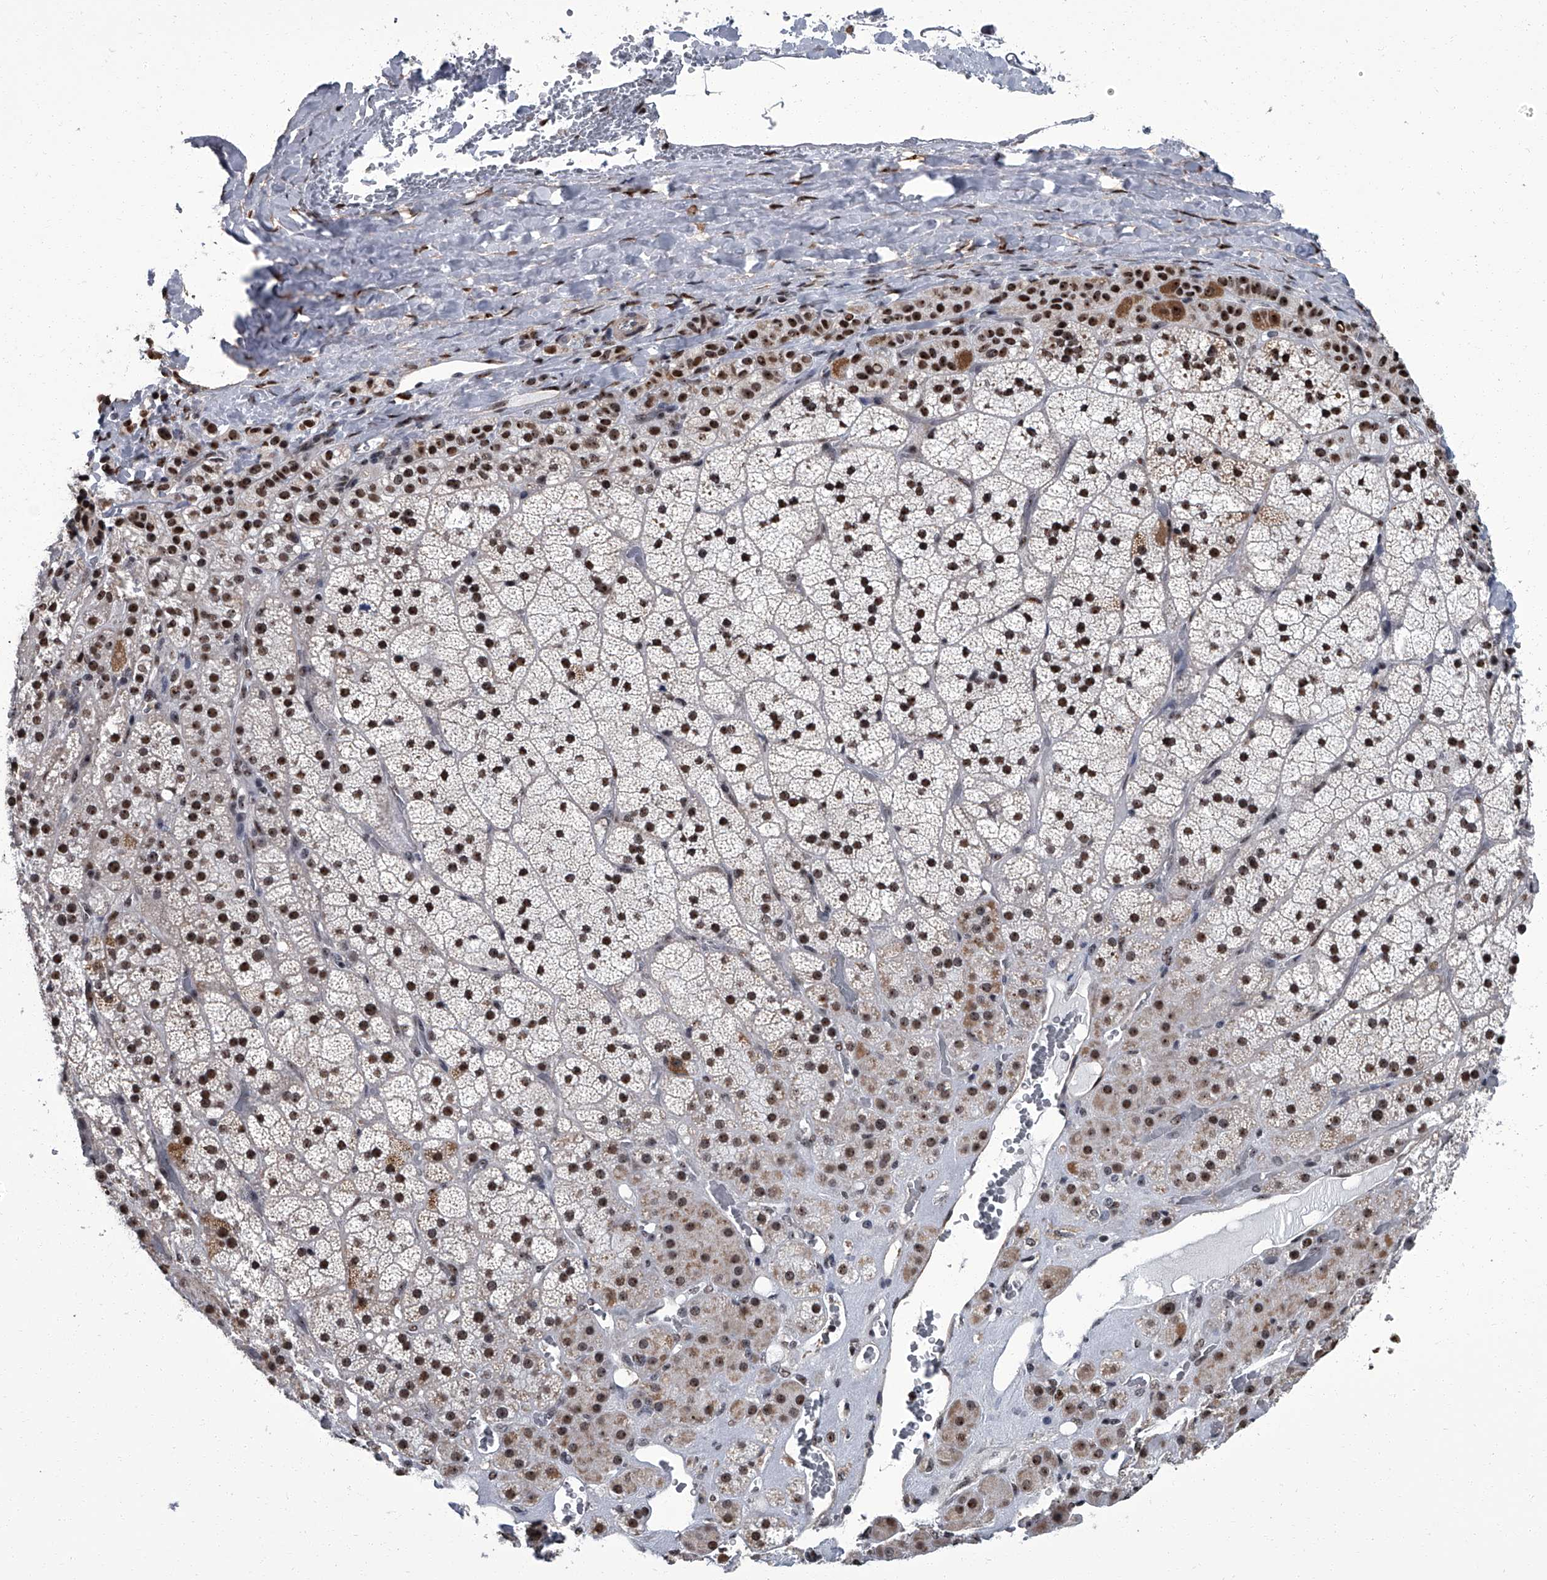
{"staining": {"intensity": "strong", "quantity": ">75%", "location": "nuclear"}, "tissue": "adrenal gland", "cell_type": "Glandular cells", "image_type": "normal", "snomed": [{"axis": "morphology", "description": "Normal tissue, NOS"}, {"axis": "topography", "description": "Adrenal gland"}], "caption": "Protein expression analysis of benign human adrenal gland reveals strong nuclear expression in about >75% of glandular cells. The staining was performed using DAB, with brown indicating positive protein expression. Nuclei are stained blue with hematoxylin.", "gene": "ZNF518B", "patient": {"sex": "male", "age": 57}}